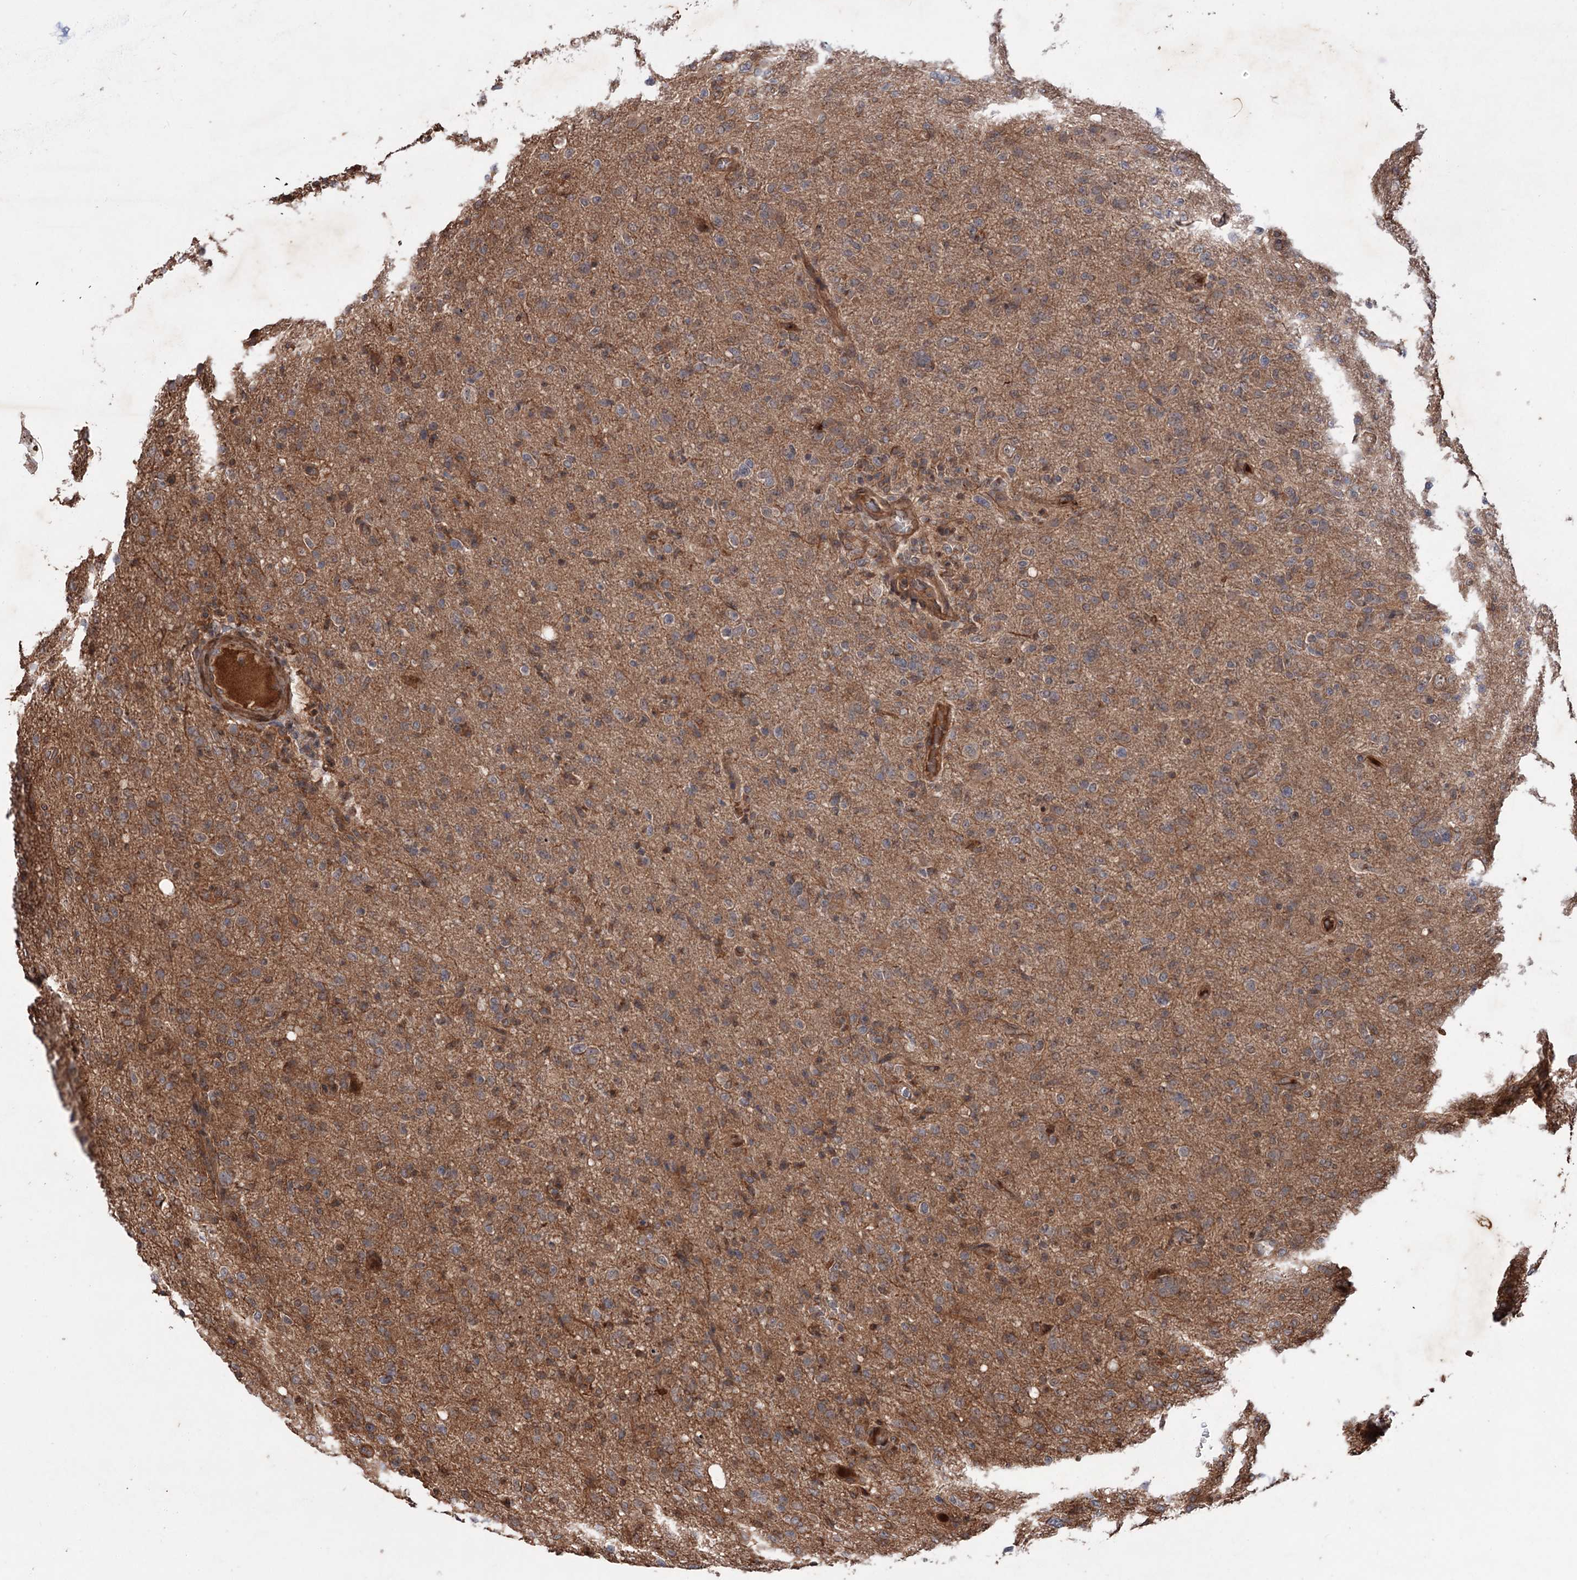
{"staining": {"intensity": "weak", "quantity": "25%-75%", "location": "cytoplasmic/membranous"}, "tissue": "glioma", "cell_type": "Tumor cells", "image_type": "cancer", "snomed": [{"axis": "morphology", "description": "Glioma, malignant, High grade"}, {"axis": "topography", "description": "Brain"}], "caption": "High-grade glioma (malignant) stained with a protein marker displays weak staining in tumor cells.", "gene": "ADK", "patient": {"sex": "female", "age": 57}}